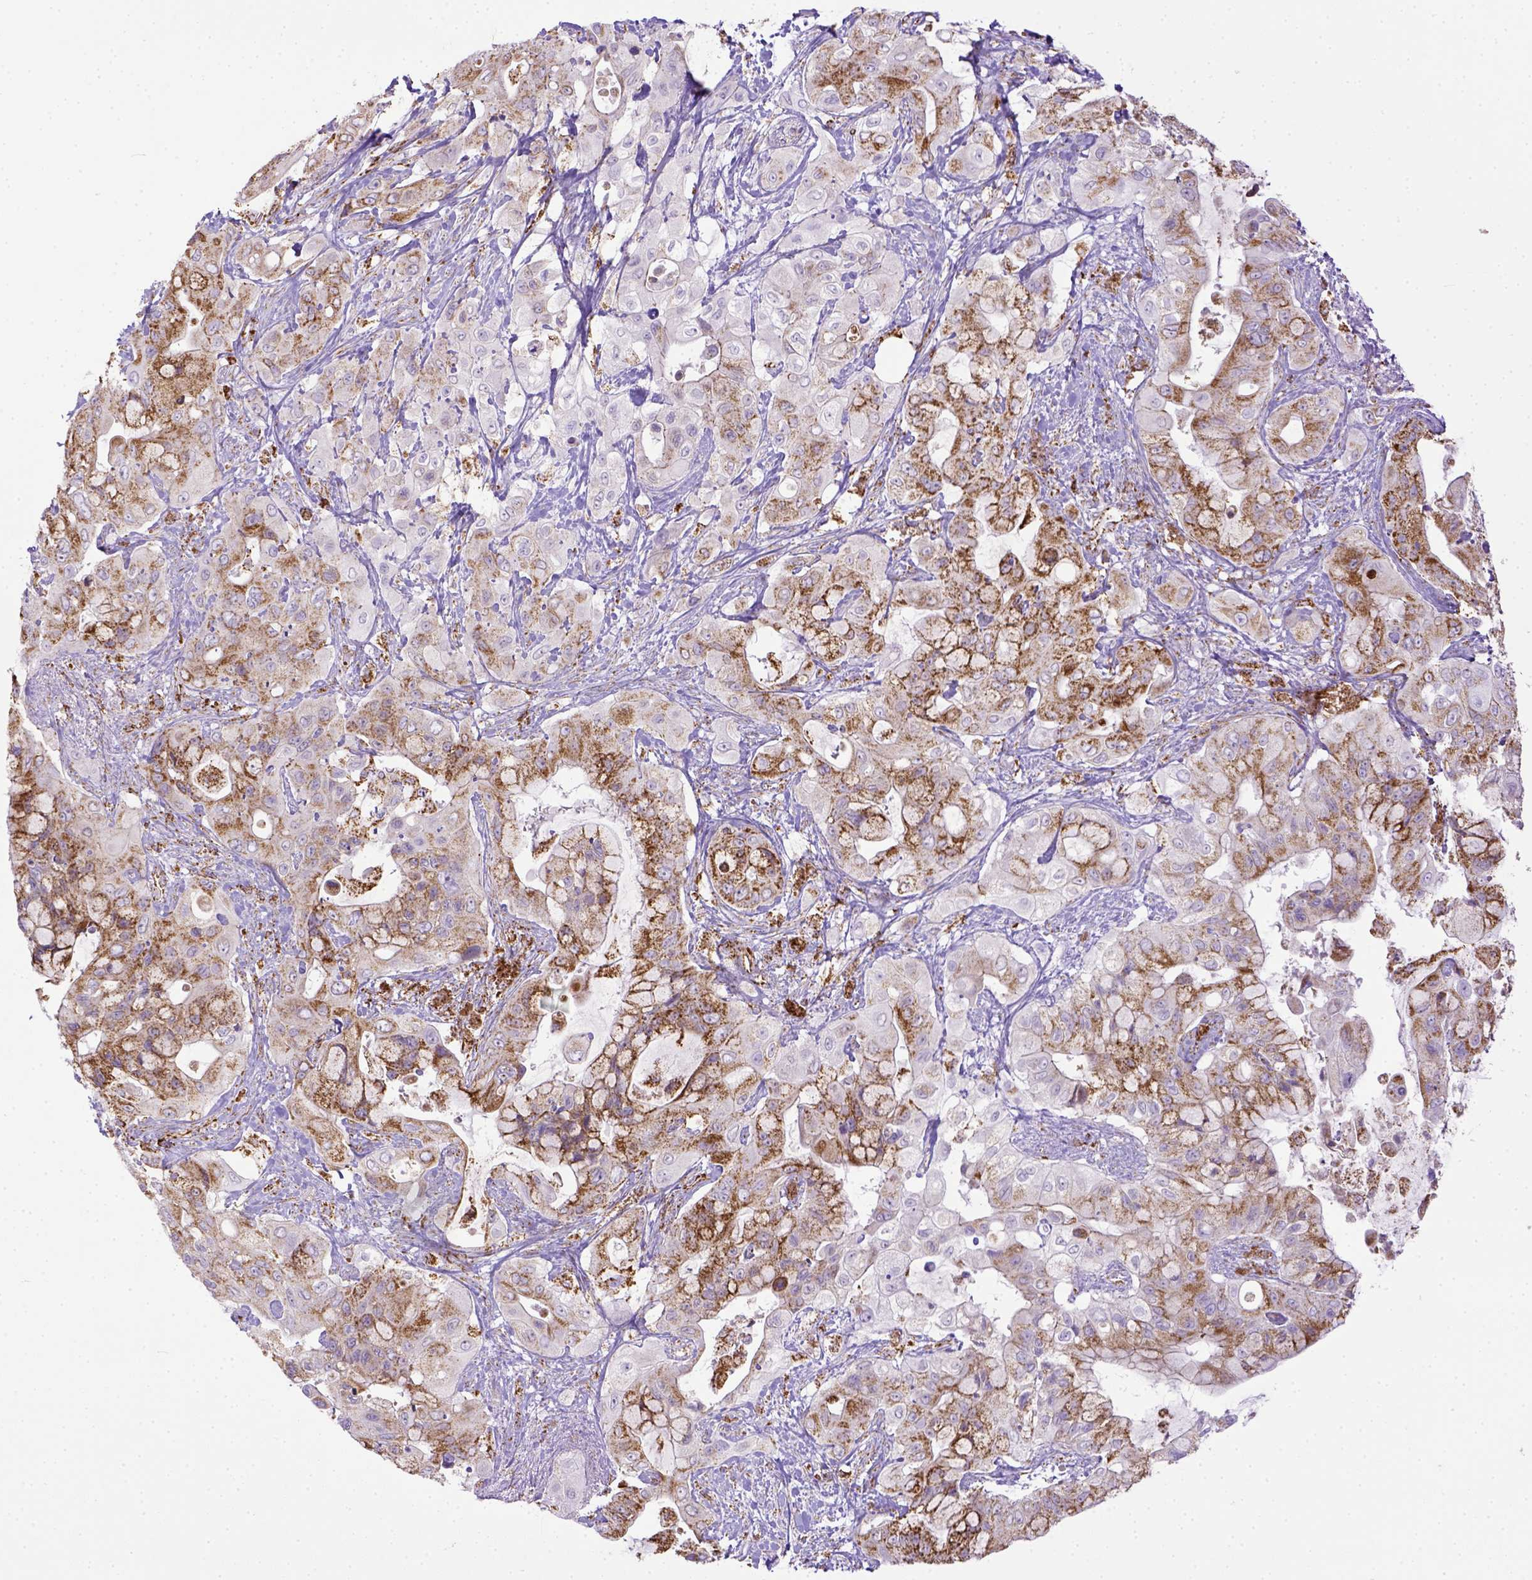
{"staining": {"intensity": "moderate", "quantity": ">75%", "location": "cytoplasmic/membranous"}, "tissue": "pancreatic cancer", "cell_type": "Tumor cells", "image_type": "cancer", "snomed": [{"axis": "morphology", "description": "Adenocarcinoma, NOS"}, {"axis": "topography", "description": "Pancreas"}], "caption": "The image demonstrates a brown stain indicating the presence of a protein in the cytoplasmic/membranous of tumor cells in pancreatic adenocarcinoma. (DAB IHC with brightfield microscopy, high magnification).", "gene": "MT-CO1", "patient": {"sex": "male", "age": 71}}